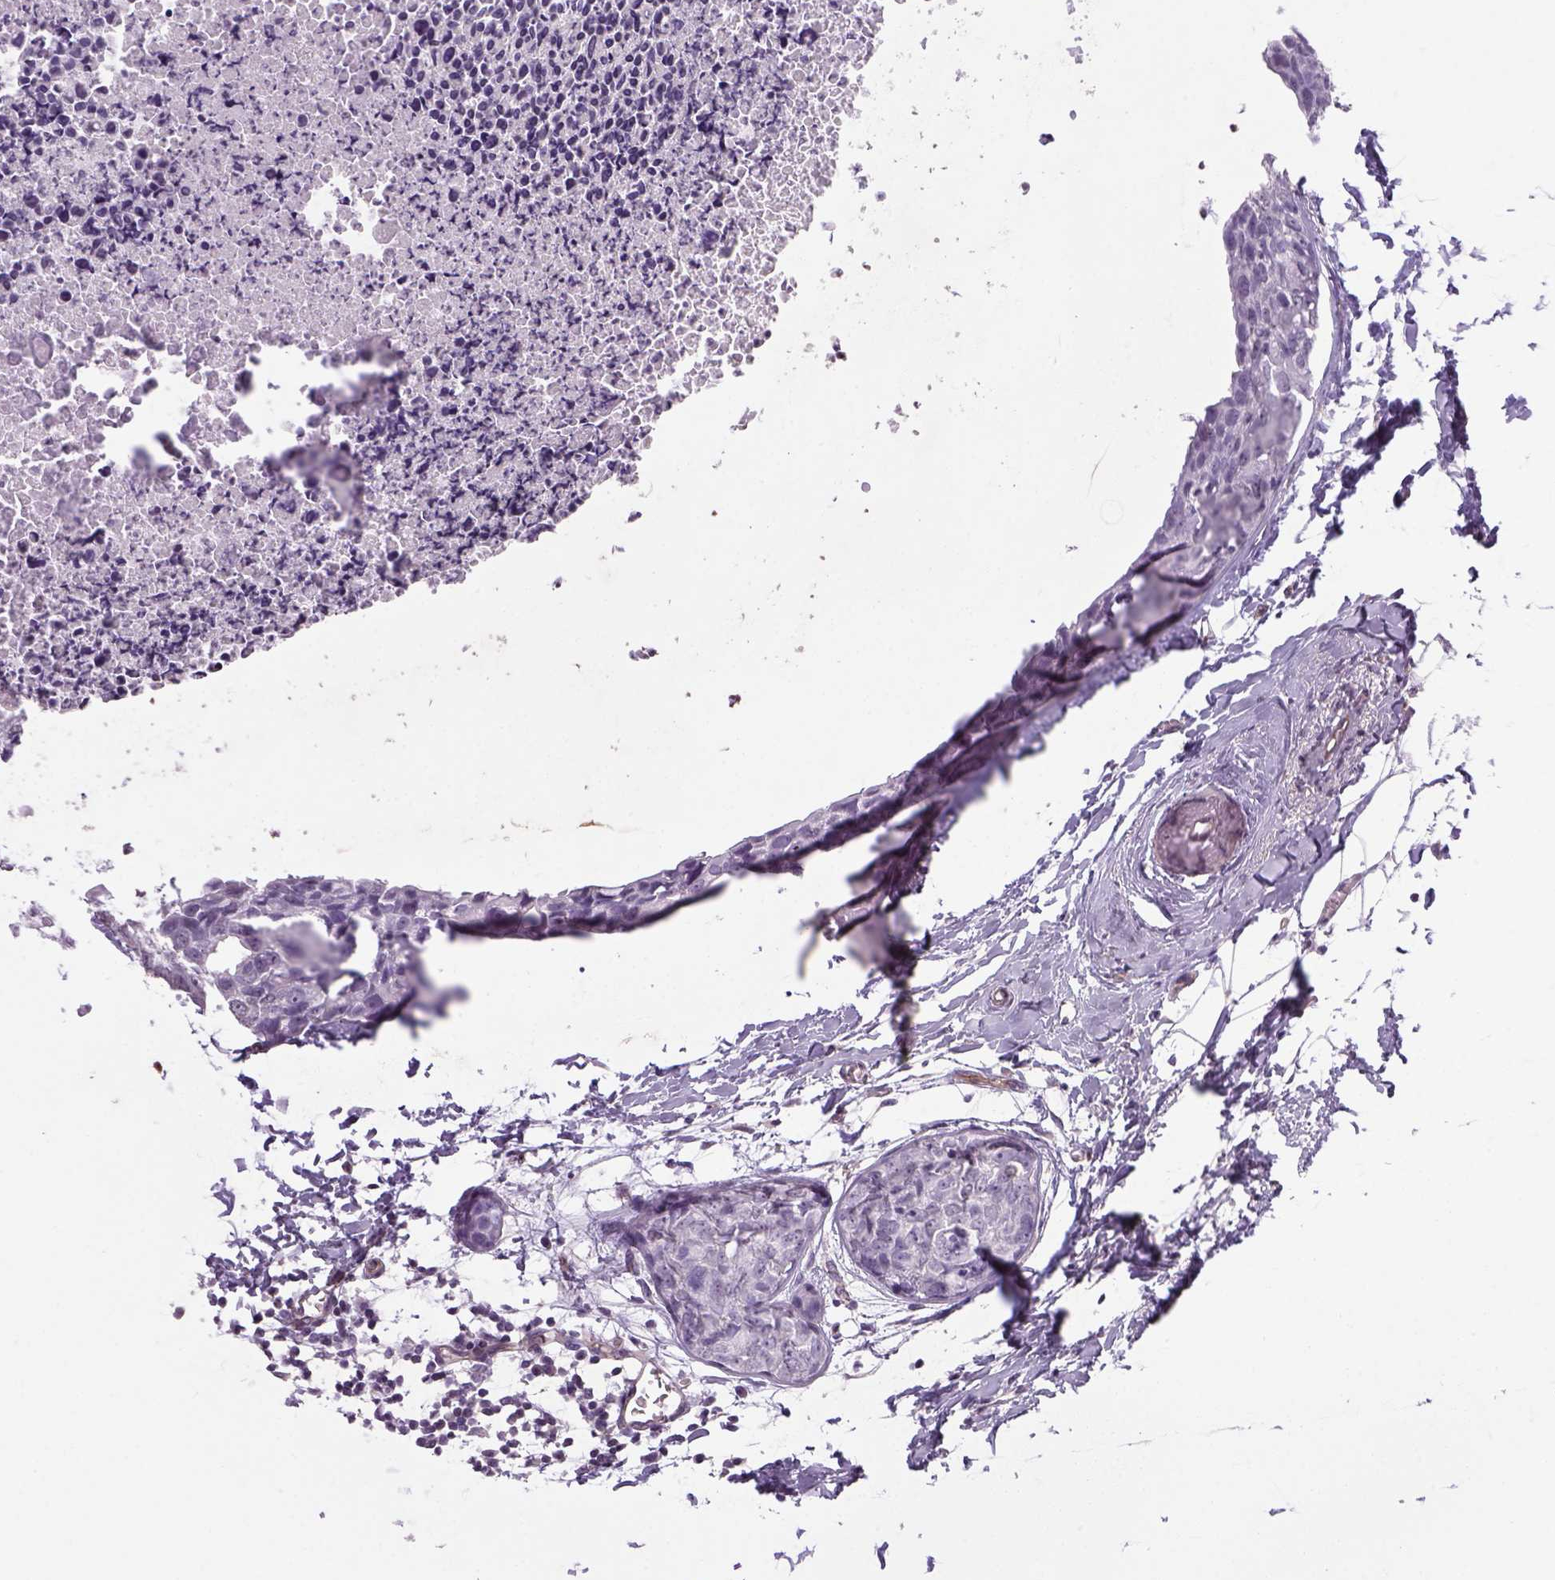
{"staining": {"intensity": "negative", "quantity": "none", "location": "none"}, "tissue": "breast cancer", "cell_type": "Tumor cells", "image_type": "cancer", "snomed": [{"axis": "morphology", "description": "Duct carcinoma"}, {"axis": "topography", "description": "Breast"}], "caption": "IHC of infiltrating ductal carcinoma (breast) demonstrates no positivity in tumor cells.", "gene": "PRRT1", "patient": {"sex": "female", "age": 38}}